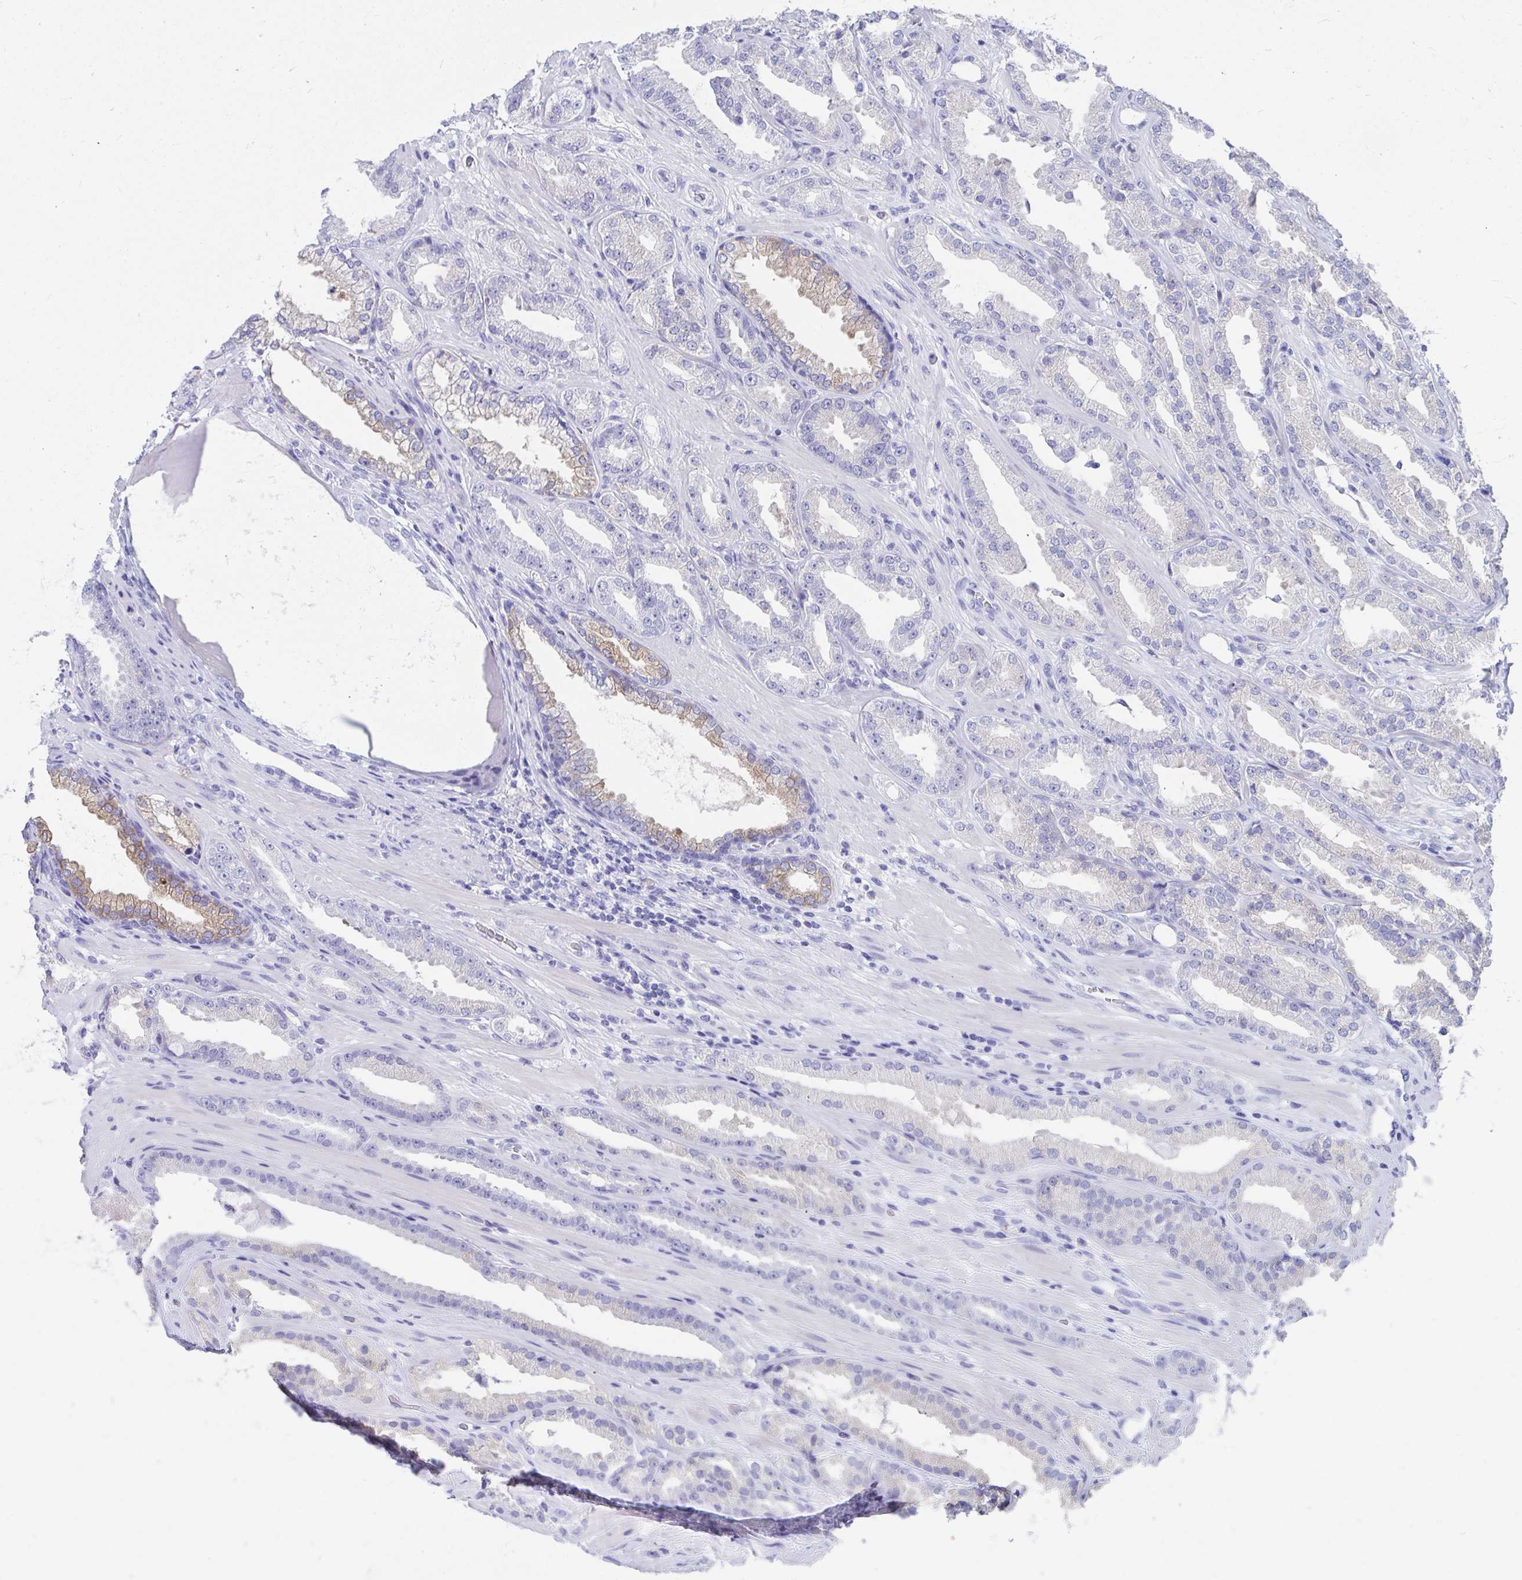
{"staining": {"intensity": "negative", "quantity": "none", "location": "none"}, "tissue": "prostate cancer", "cell_type": "Tumor cells", "image_type": "cancer", "snomed": [{"axis": "morphology", "description": "Adenocarcinoma, Low grade"}, {"axis": "topography", "description": "Prostate"}], "caption": "Human prostate low-grade adenocarcinoma stained for a protein using immunohistochemistry (IHC) shows no staining in tumor cells.", "gene": "HGD", "patient": {"sex": "male", "age": 61}}